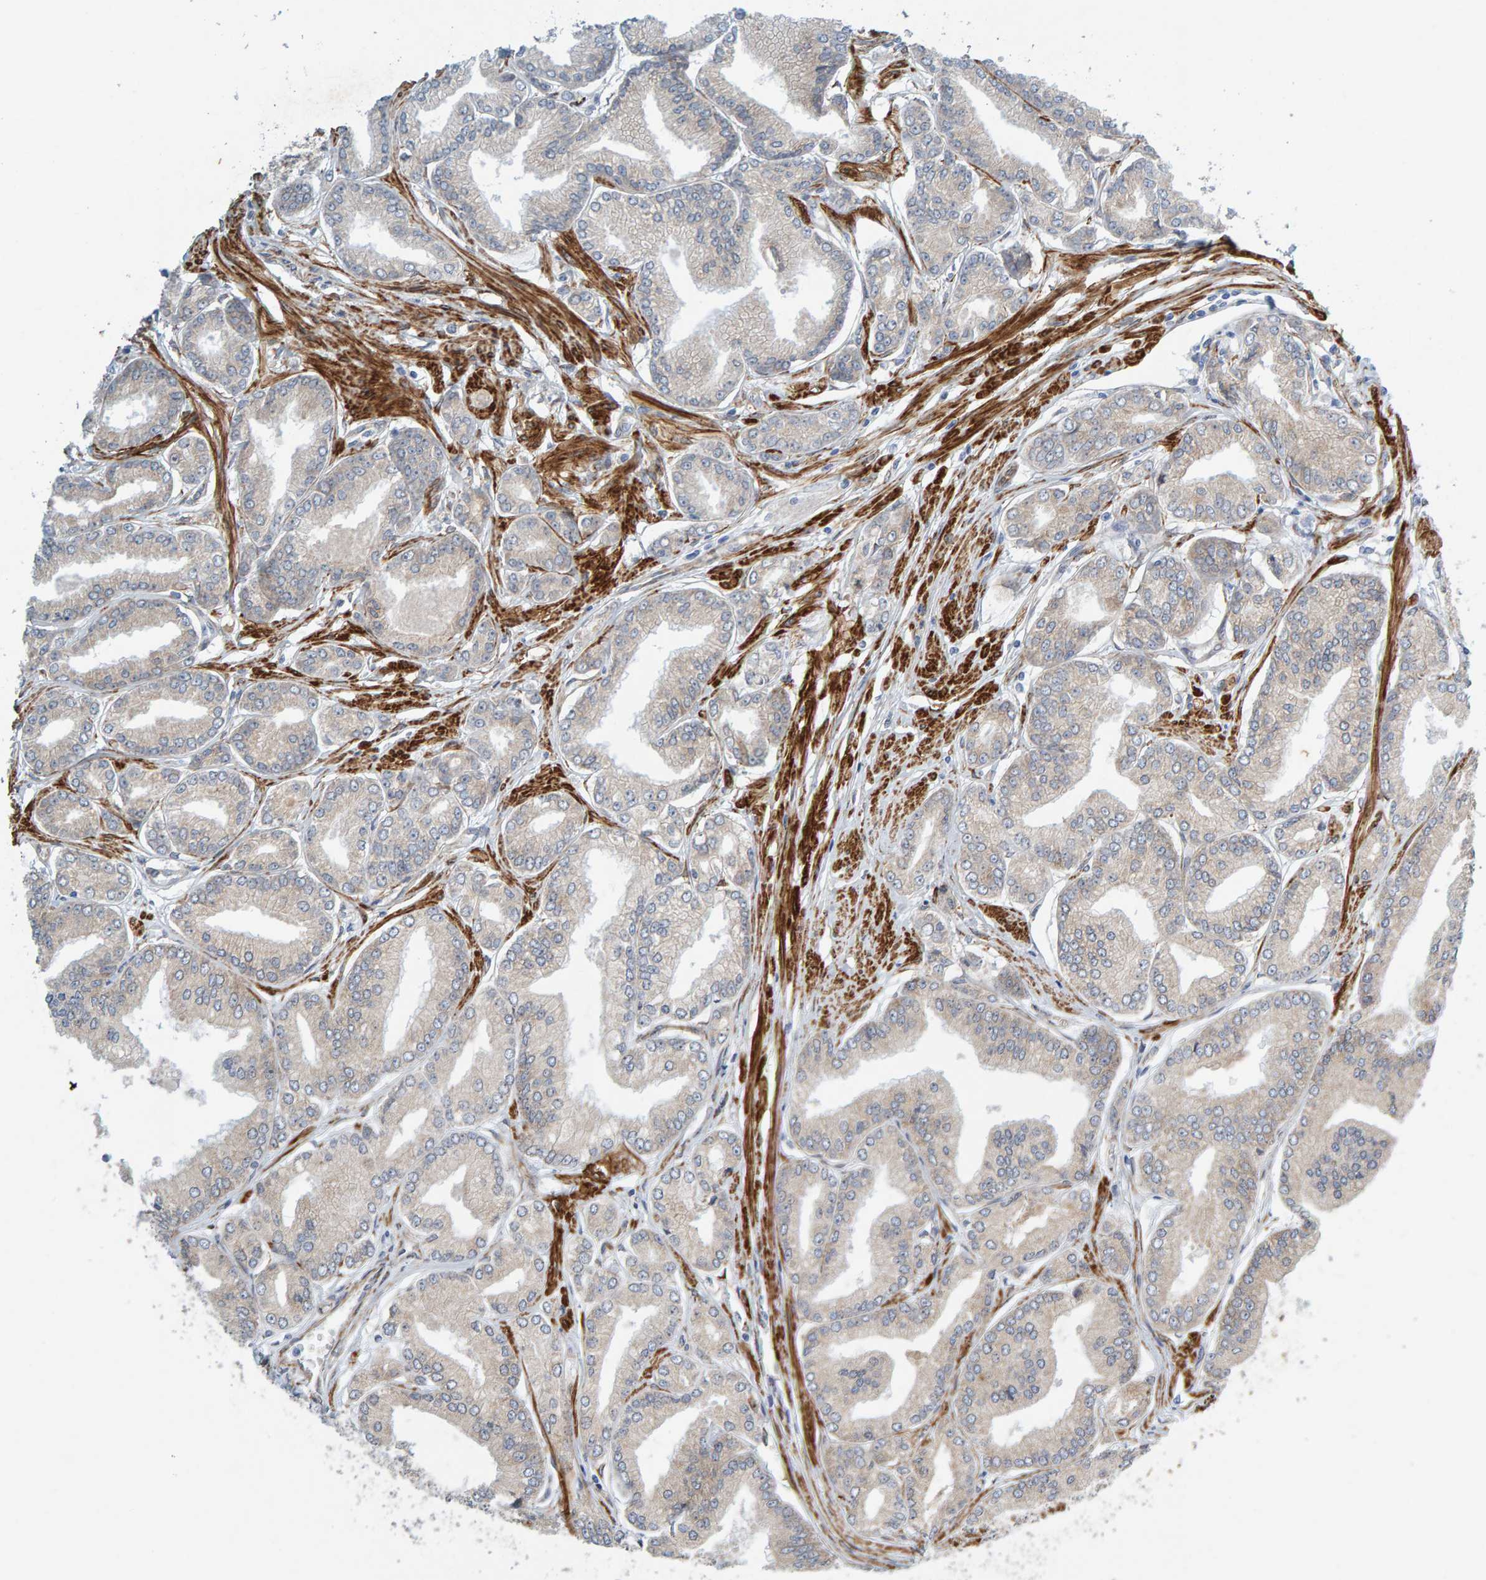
{"staining": {"intensity": "weak", "quantity": "<25%", "location": "cytoplasmic/membranous"}, "tissue": "prostate cancer", "cell_type": "Tumor cells", "image_type": "cancer", "snomed": [{"axis": "morphology", "description": "Adenocarcinoma, Low grade"}, {"axis": "topography", "description": "Prostate"}], "caption": "Immunohistochemical staining of adenocarcinoma (low-grade) (prostate) shows no significant positivity in tumor cells.", "gene": "MMP16", "patient": {"sex": "male", "age": 52}}